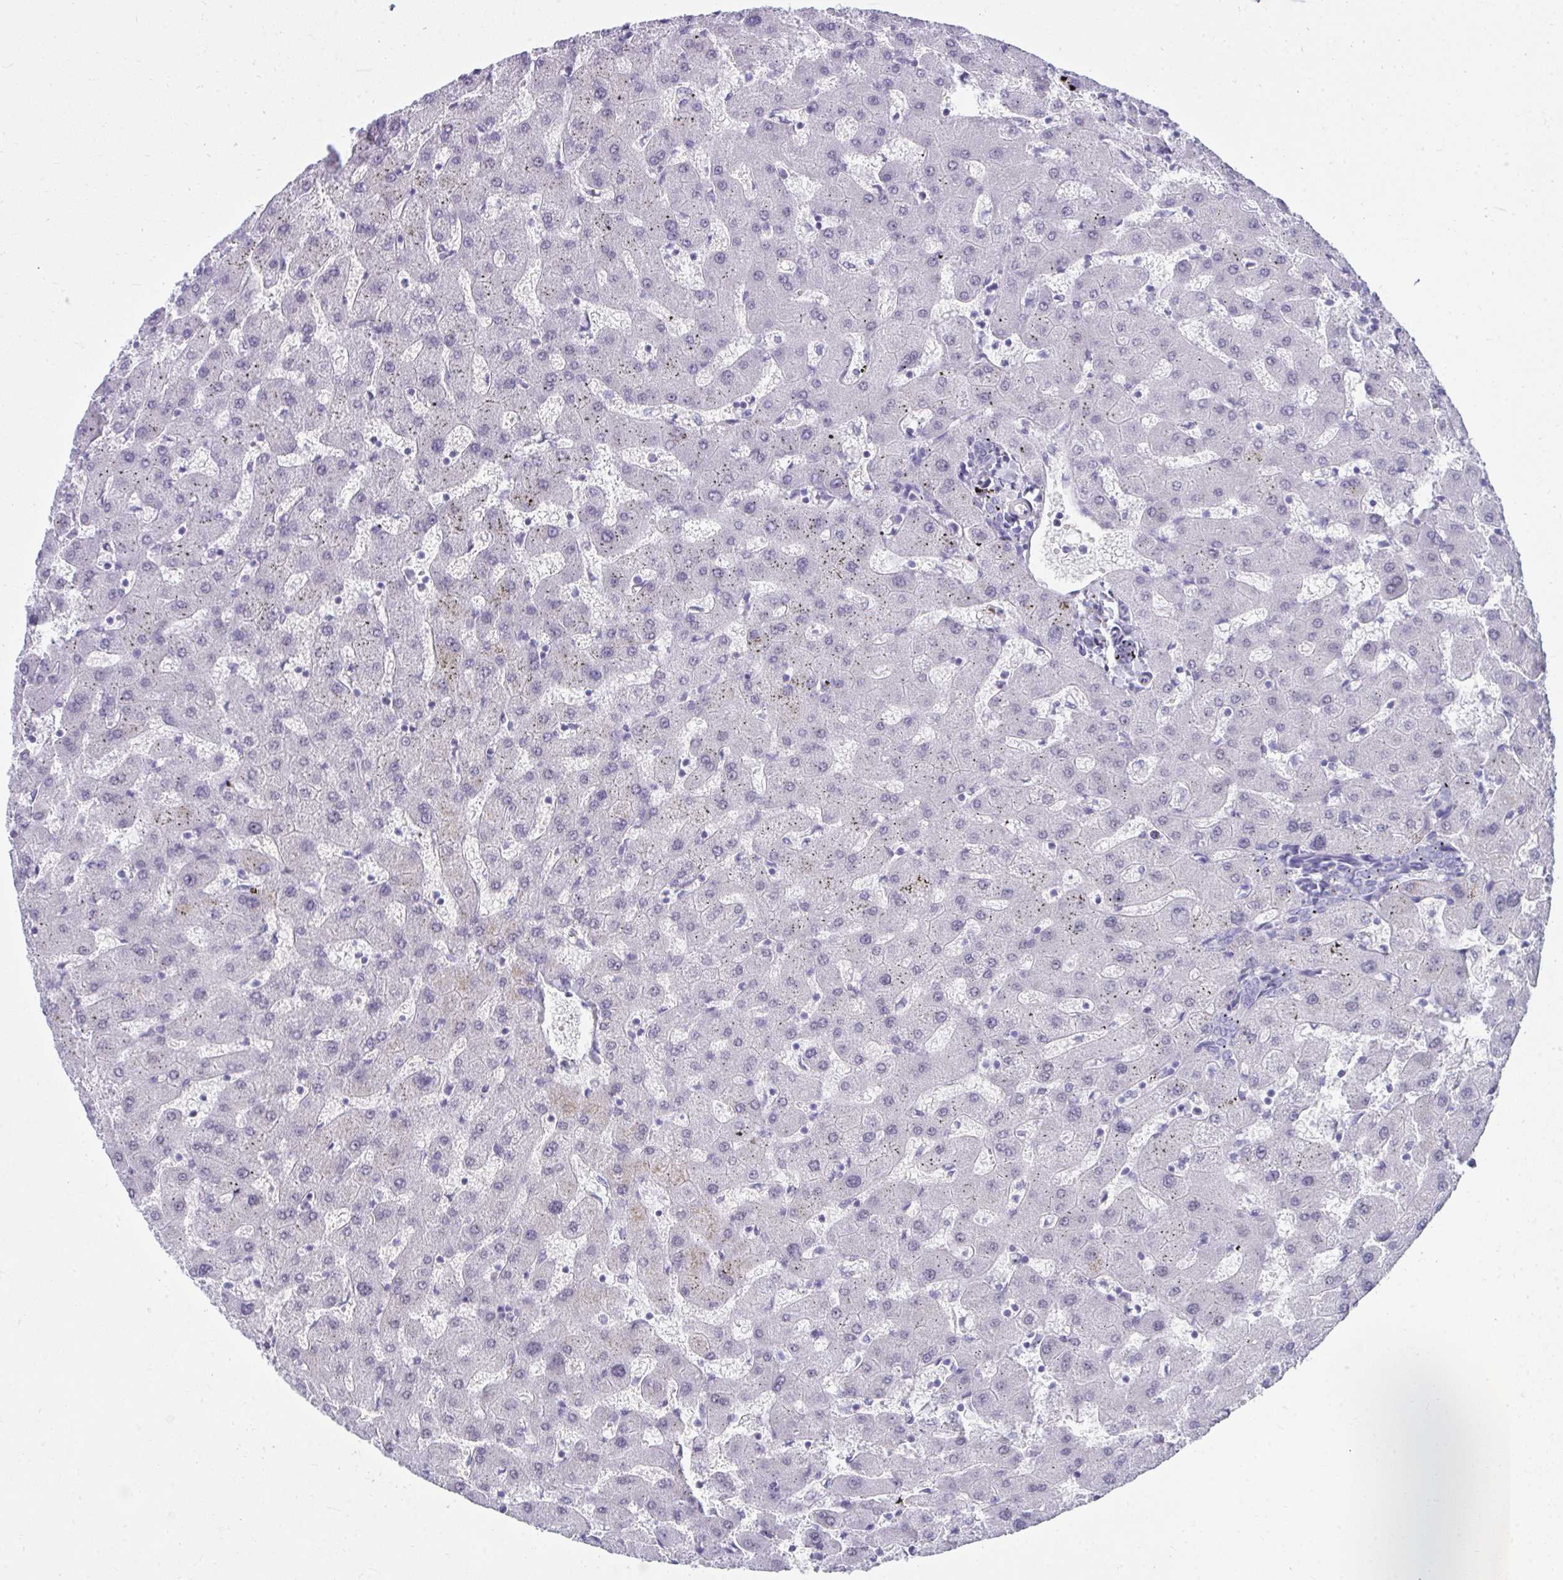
{"staining": {"intensity": "negative", "quantity": "none", "location": "none"}, "tissue": "liver", "cell_type": "Cholangiocytes", "image_type": "normal", "snomed": [{"axis": "morphology", "description": "Normal tissue, NOS"}, {"axis": "topography", "description": "Liver"}], "caption": "IHC histopathology image of normal liver stained for a protein (brown), which shows no staining in cholangiocytes.", "gene": "OR5F1", "patient": {"sex": "female", "age": 63}}